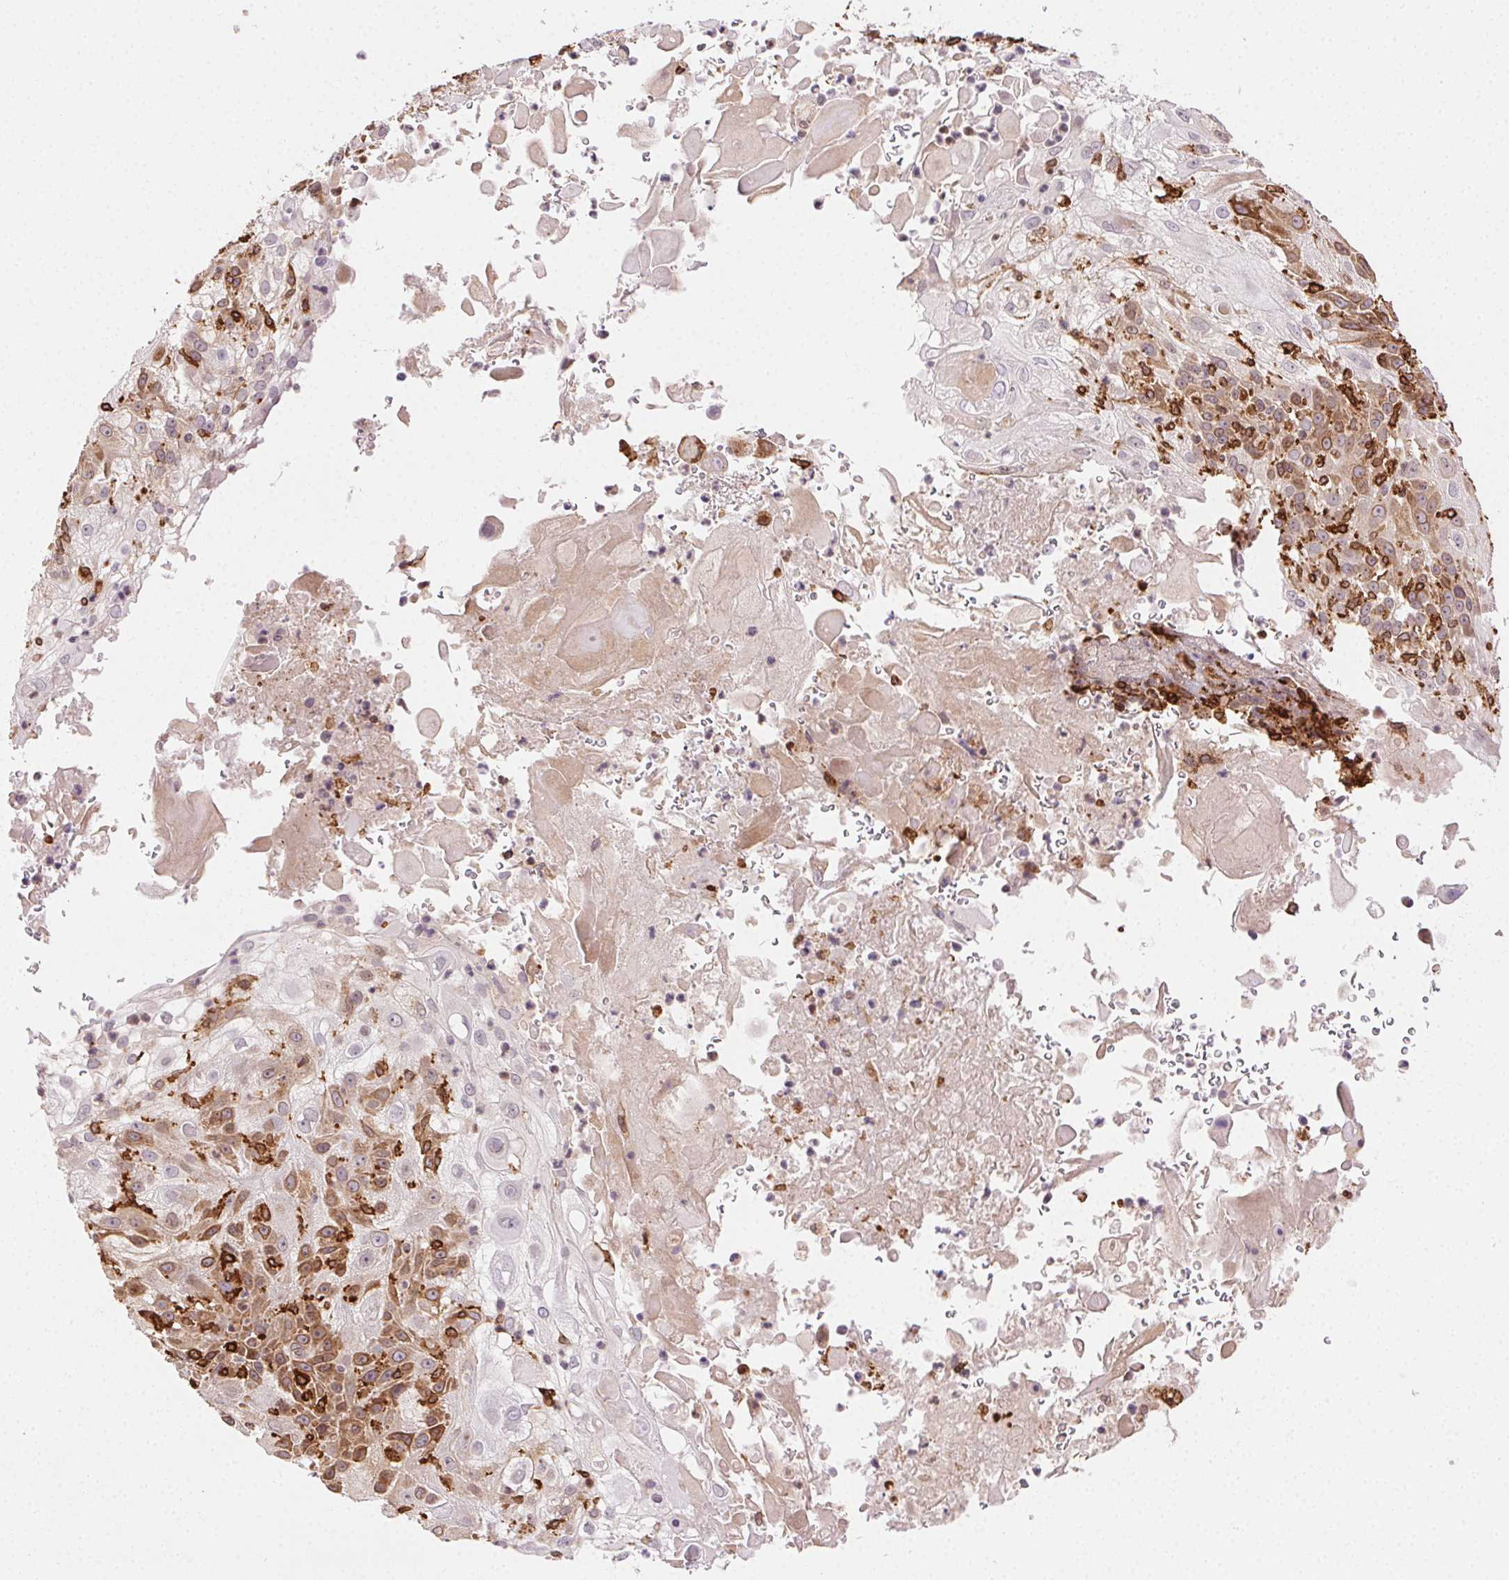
{"staining": {"intensity": "moderate", "quantity": "25%-75%", "location": "cytoplasmic/membranous"}, "tissue": "skin cancer", "cell_type": "Tumor cells", "image_type": "cancer", "snomed": [{"axis": "morphology", "description": "Normal tissue, NOS"}, {"axis": "morphology", "description": "Squamous cell carcinoma, NOS"}, {"axis": "topography", "description": "Skin"}], "caption": "Moderate cytoplasmic/membranous protein staining is seen in about 25%-75% of tumor cells in squamous cell carcinoma (skin).", "gene": "RNASET2", "patient": {"sex": "female", "age": 83}}